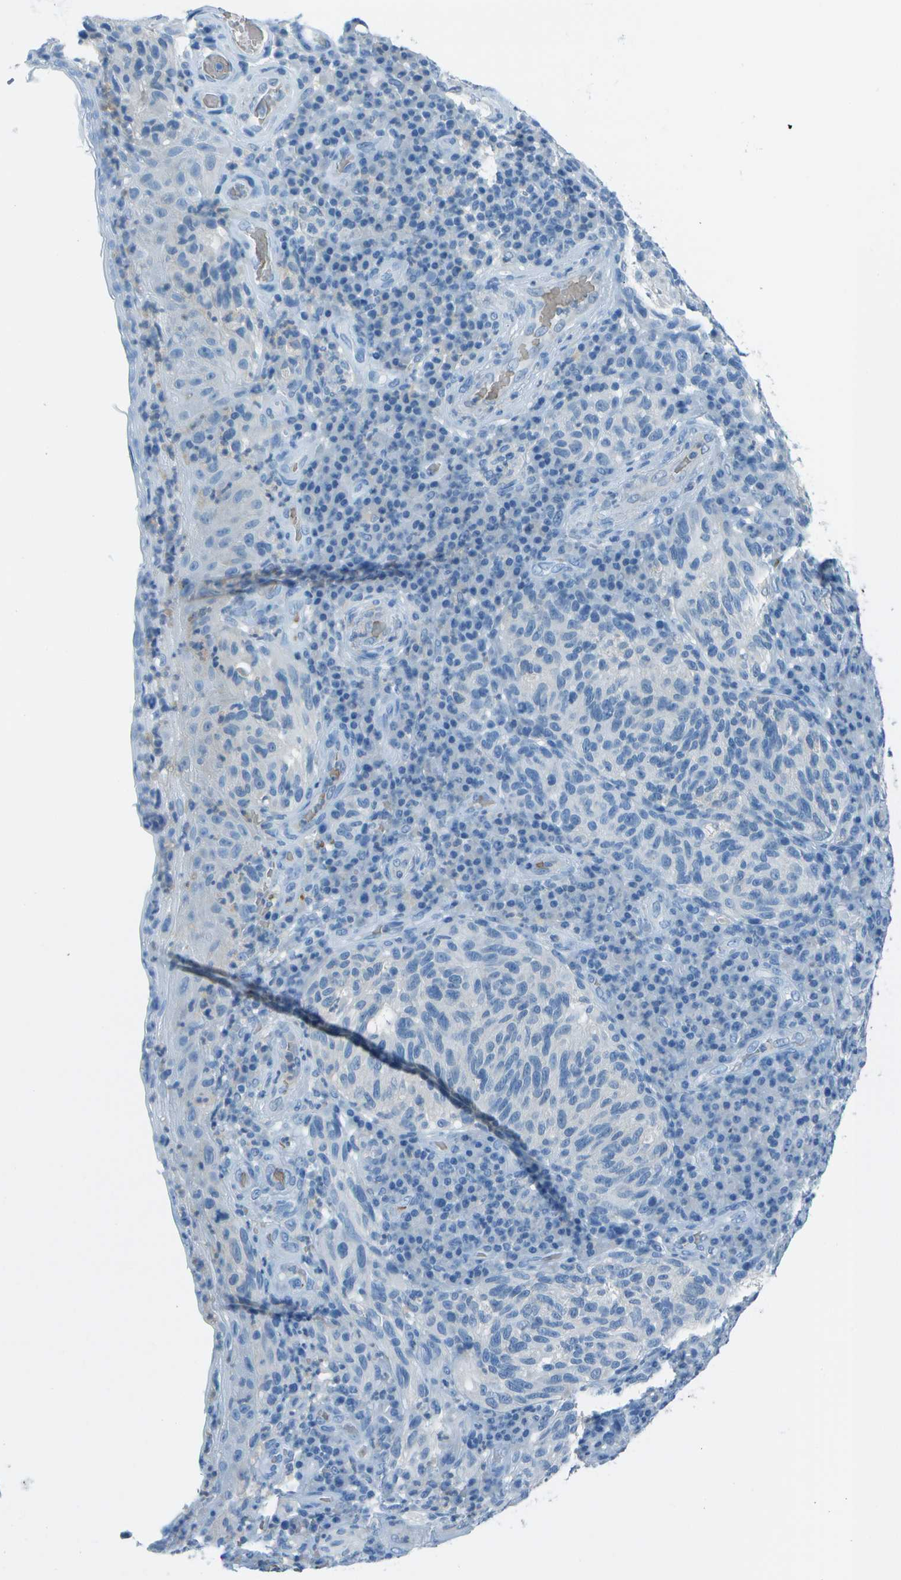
{"staining": {"intensity": "negative", "quantity": "none", "location": "none"}, "tissue": "melanoma", "cell_type": "Tumor cells", "image_type": "cancer", "snomed": [{"axis": "morphology", "description": "Malignant melanoma, NOS"}, {"axis": "topography", "description": "Skin"}], "caption": "Protein analysis of malignant melanoma demonstrates no significant staining in tumor cells.", "gene": "ASL", "patient": {"sex": "female", "age": 73}}